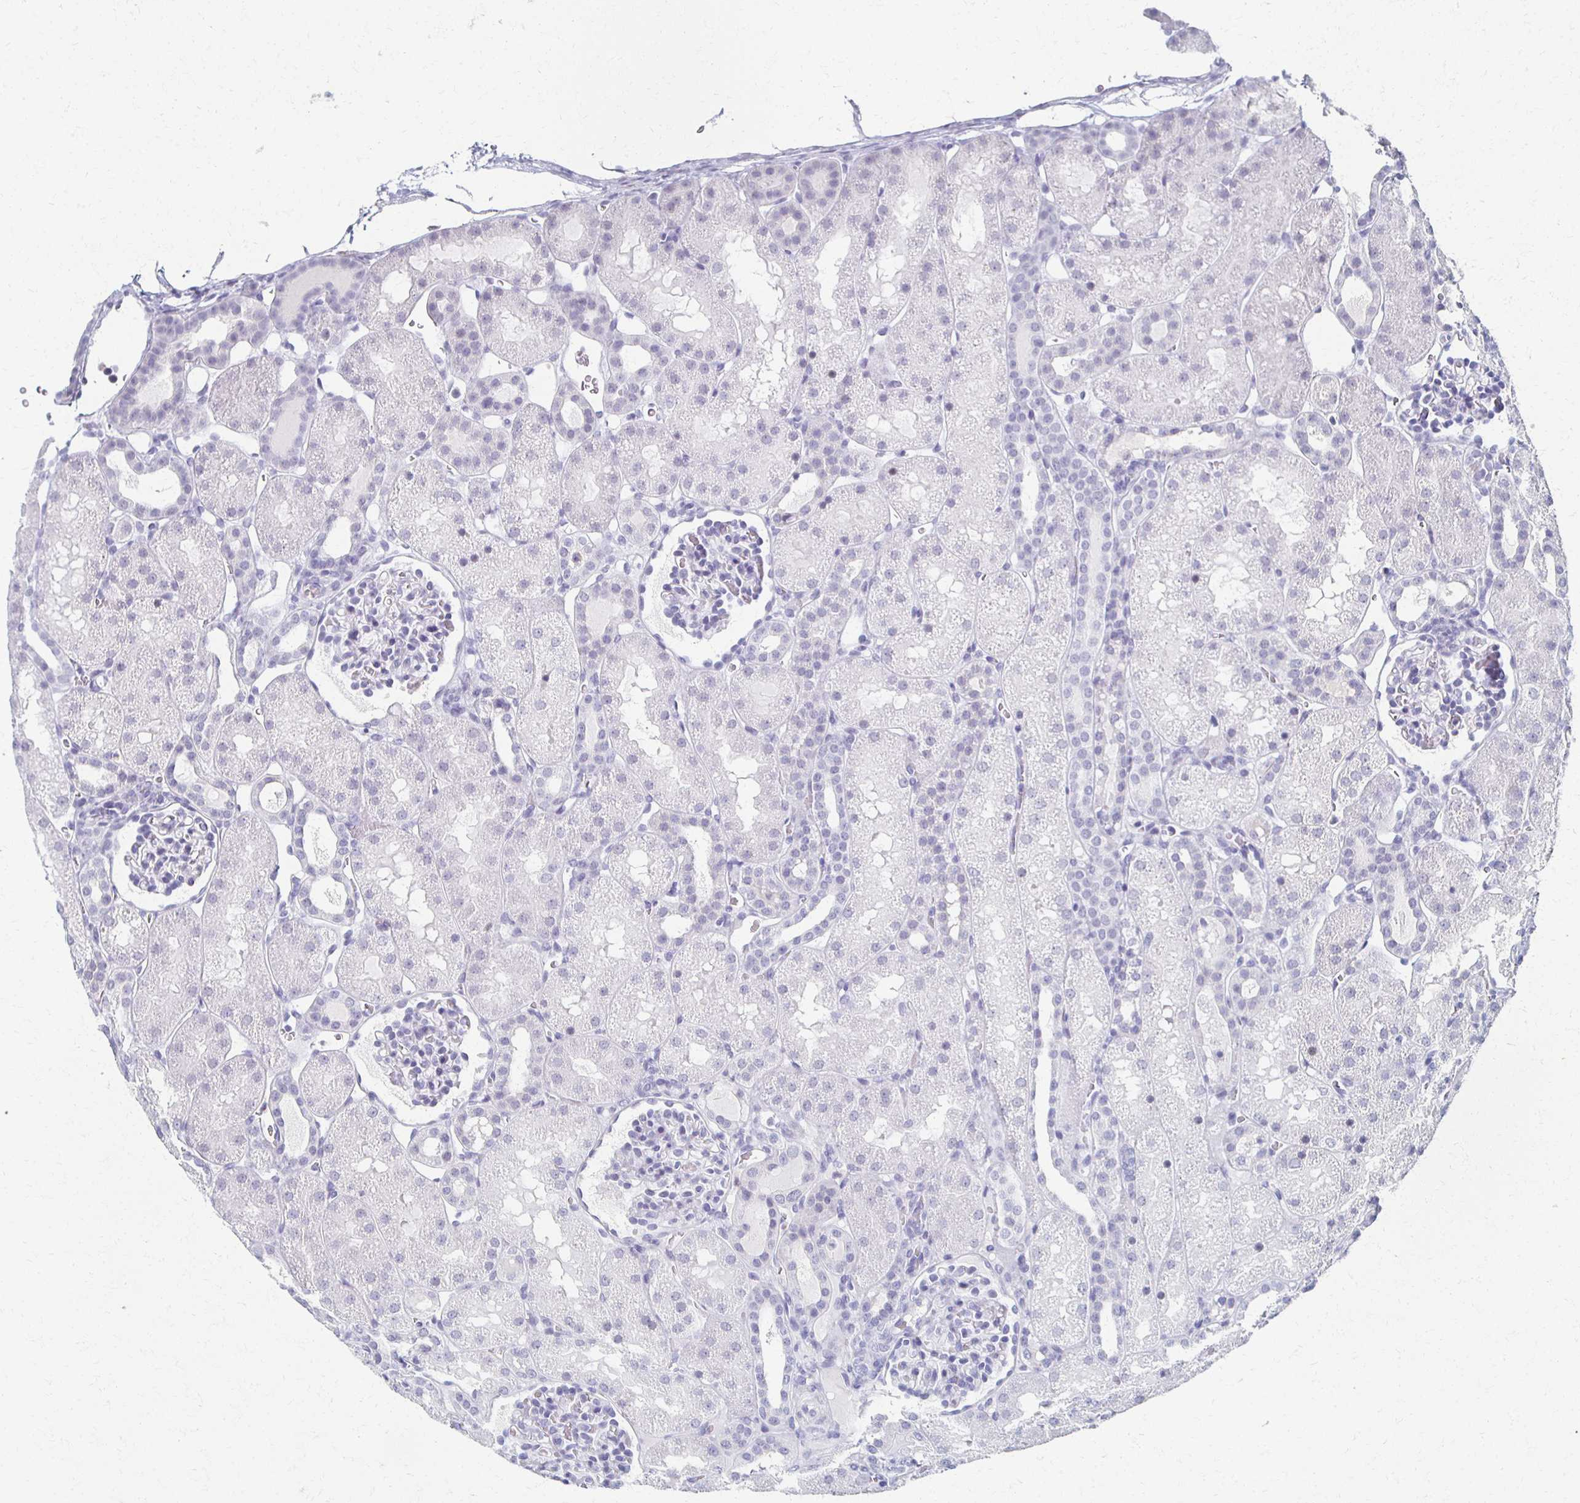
{"staining": {"intensity": "negative", "quantity": "none", "location": "none"}, "tissue": "kidney", "cell_type": "Cells in glomeruli", "image_type": "normal", "snomed": [{"axis": "morphology", "description": "Normal tissue, NOS"}, {"axis": "topography", "description": "Kidney"}], "caption": "The histopathology image reveals no significant expression in cells in glomeruli of kidney. (DAB IHC, high magnification).", "gene": "CXCR2", "patient": {"sex": "male", "age": 2}}